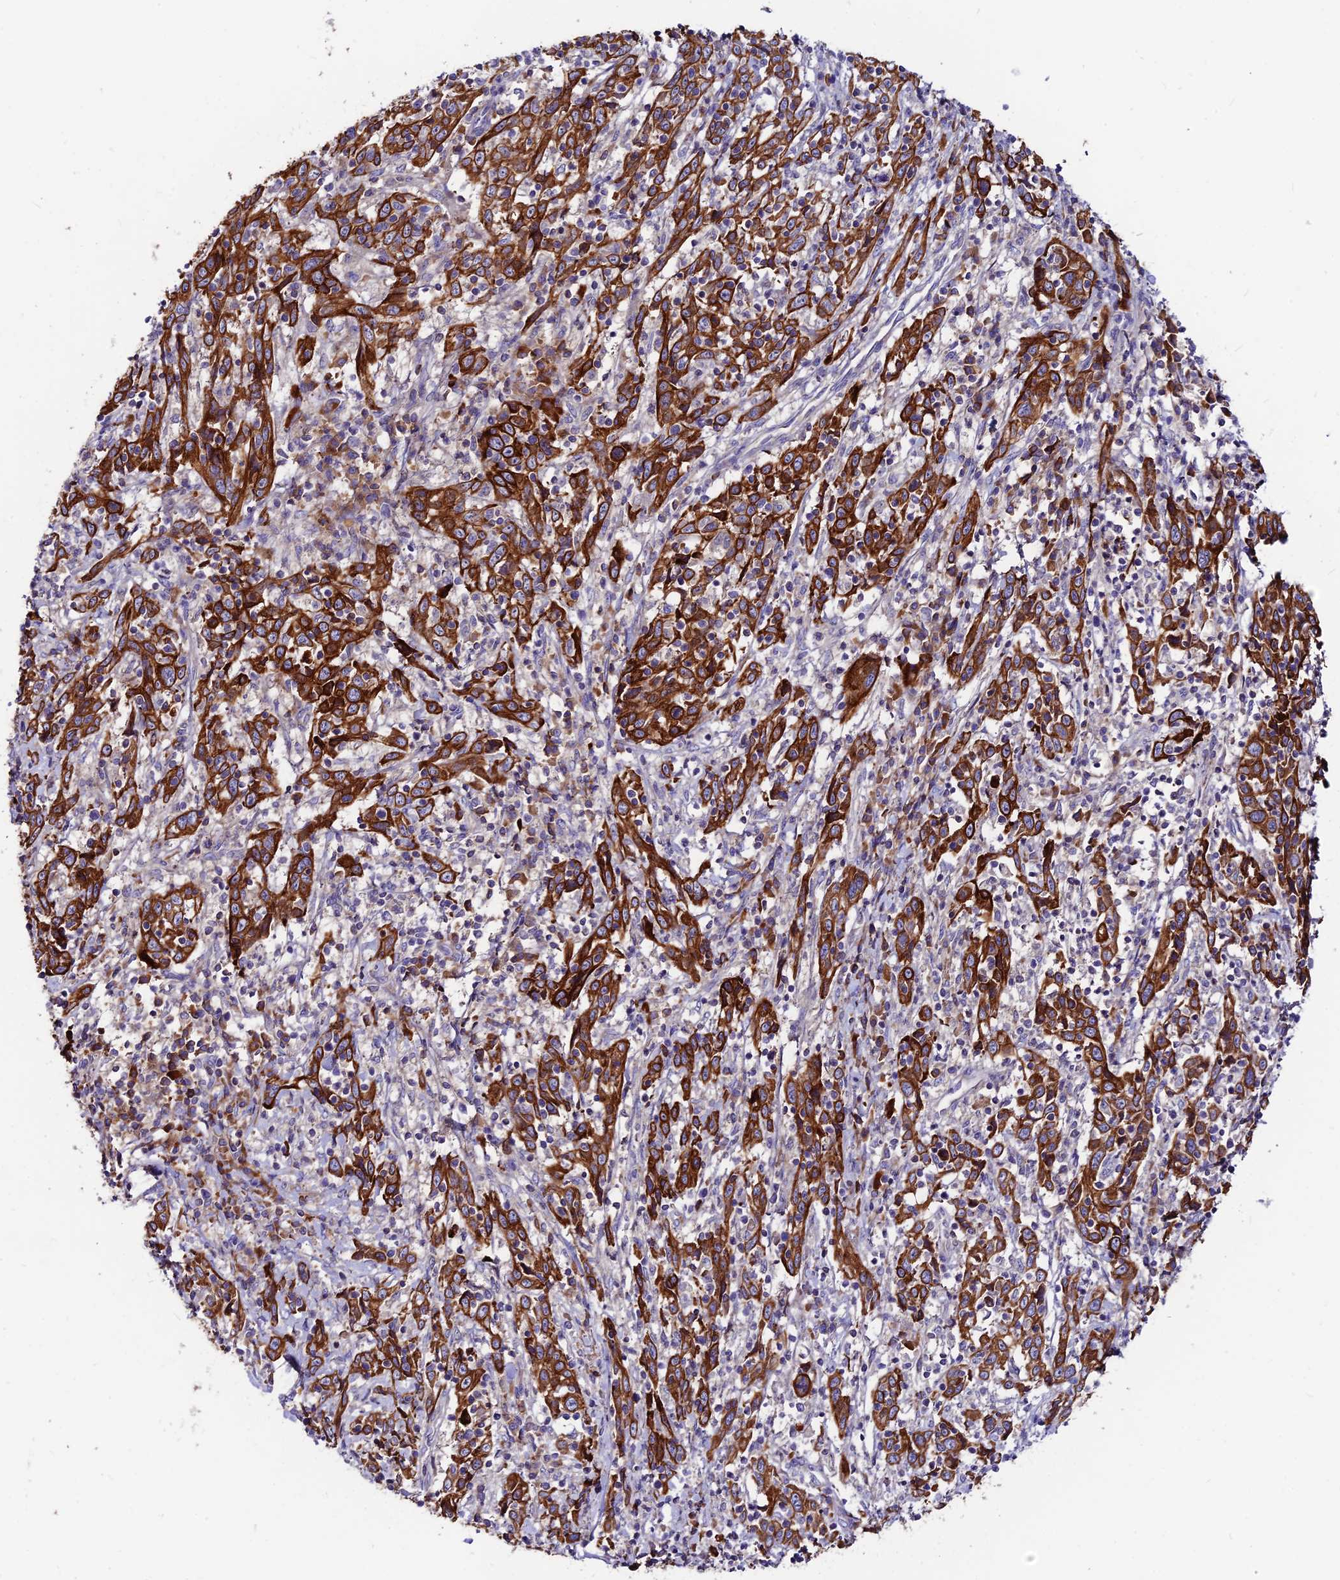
{"staining": {"intensity": "strong", "quantity": ">75%", "location": "cytoplasmic/membranous"}, "tissue": "cervical cancer", "cell_type": "Tumor cells", "image_type": "cancer", "snomed": [{"axis": "morphology", "description": "Squamous cell carcinoma, NOS"}, {"axis": "topography", "description": "Cervix"}], "caption": "Protein expression analysis of human cervical cancer (squamous cell carcinoma) reveals strong cytoplasmic/membranous expression in approximately >75% of tumor cells.", "gene": "DENND2D", "patient": {"sex": "female", "age": 46}}